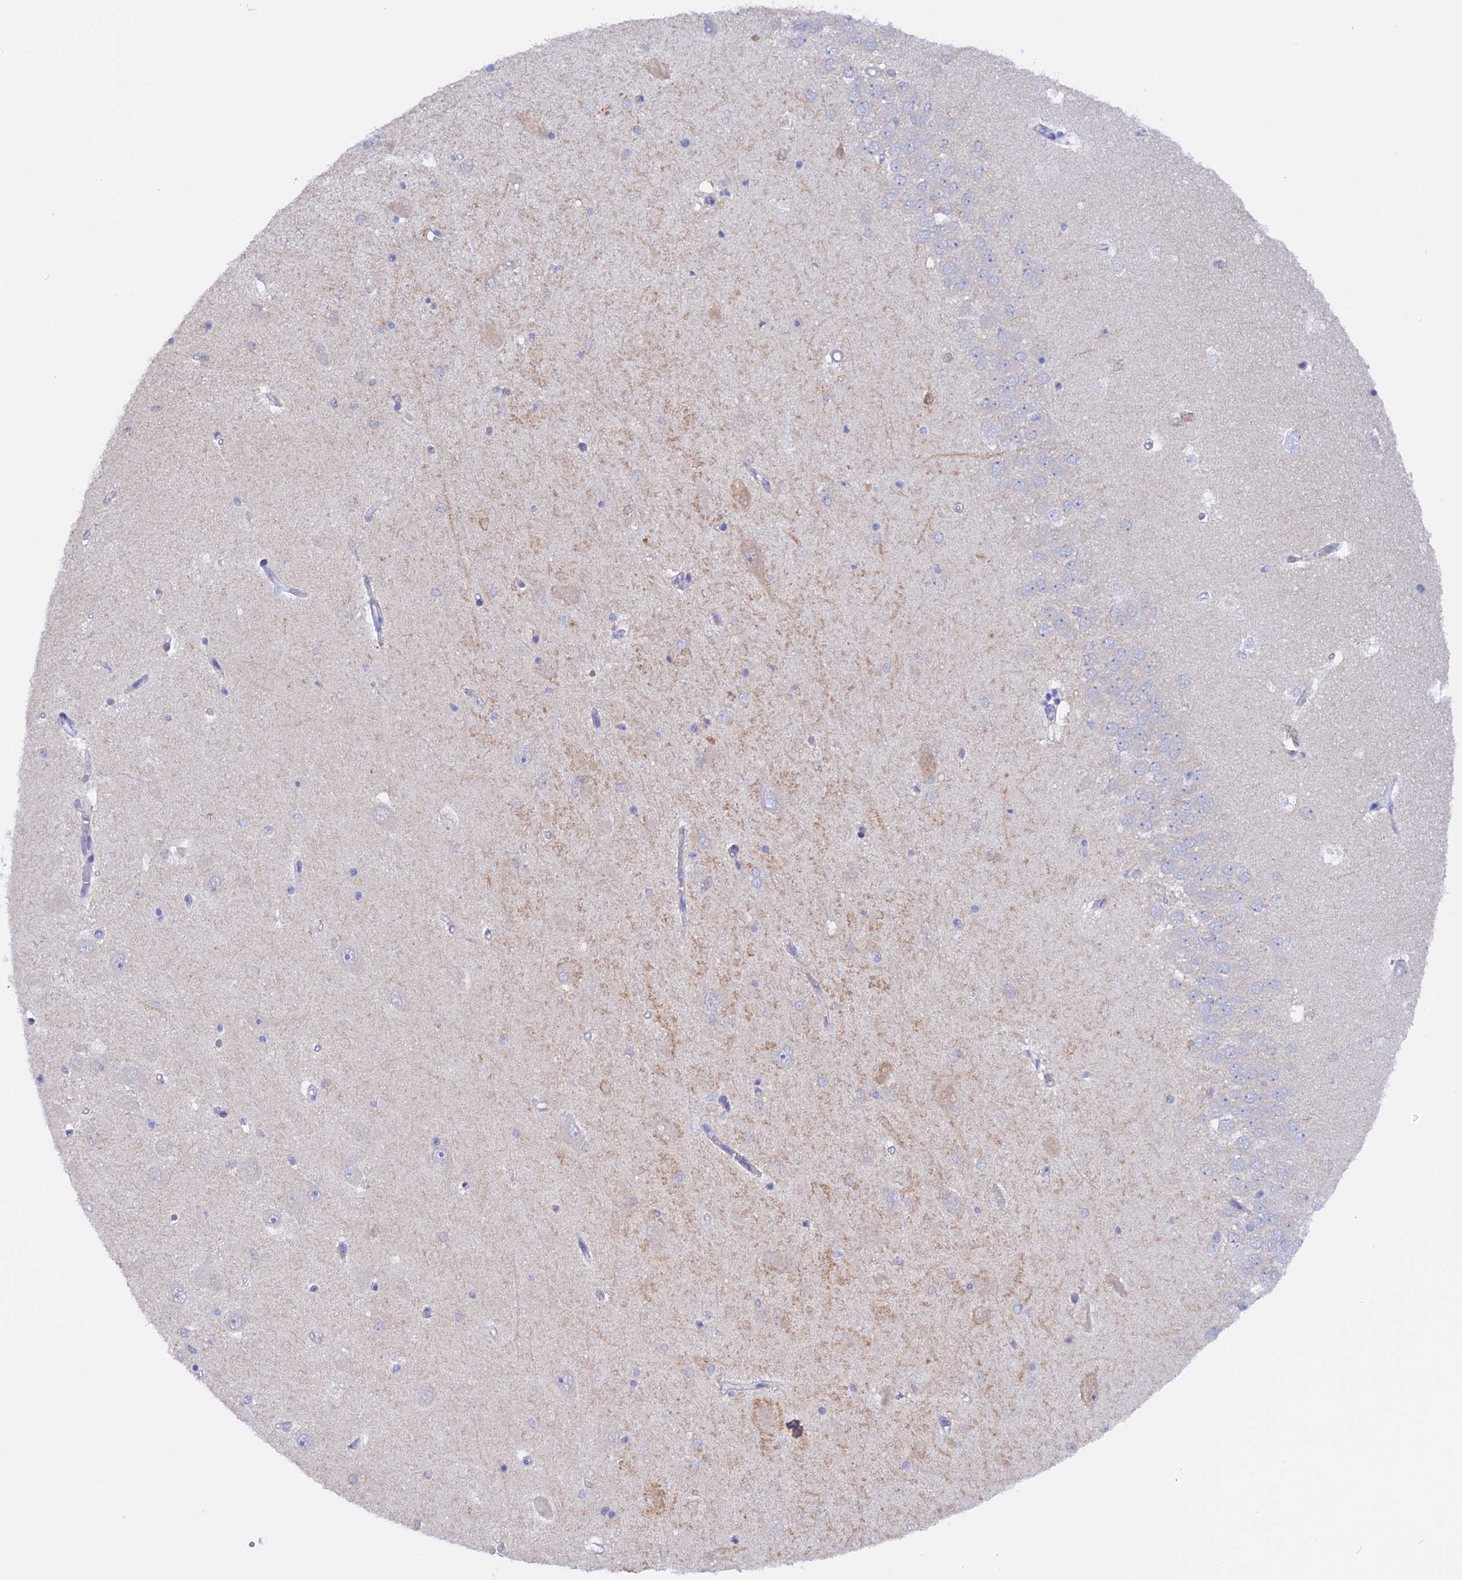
{"staining": {"intensity": "negative", "quantity": "none", "location": "none"}, "tissue": "hippocampus", "cell_type": "Glial cells", "image_type": "normal", "snomed": [{"axis": "morphology", "description": "Normal tissue, NOS"}, {"axis": "topography", "description": "Hippocampus"}], "caption": "IHC micrograph of normal human hippocampus stained for a protein (brown), which exhibits no expression in glial cells.", "gene": "ADGRA1", "patient": {"sex": "male", "age": 45}}